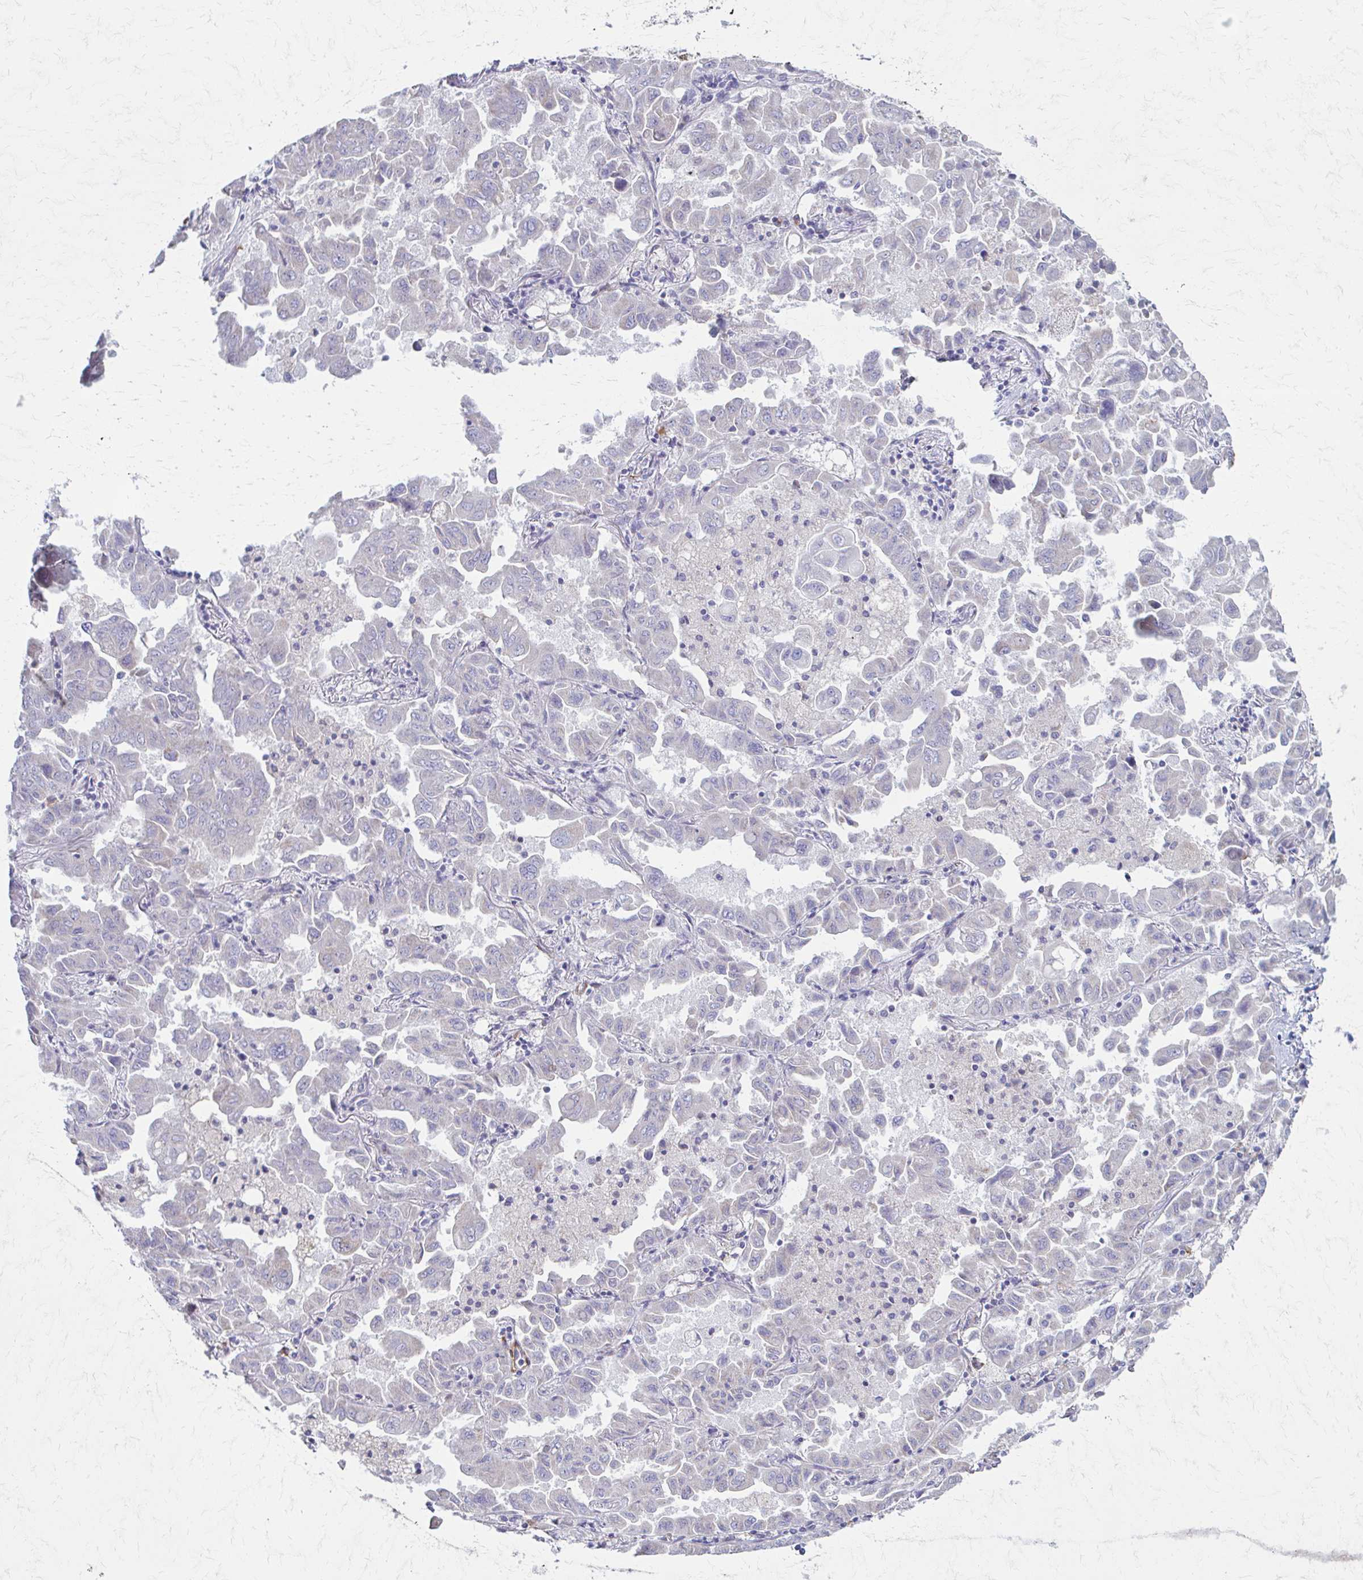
{"staining": {"intensity": "negative", "quantity": "none", "location": "none"}, "tissue": "lung cancer", "cell_type": "Tumor cells", "image_type": "cancer", "snomed": [{"axis": "morphology", "description": "Adenocarcinoma, NOS"}, {"axis": "topography", "description": "Lung"}], "caption": "Immunohistochemistry (IHC) photomicrograph of neoplastic tissue: human lung cancer stained with DAB exhibits no significant protein staining in tumor cells. Brightfield microscopy of IHC stained with DAB (3,3'-diaminobenzidine) (brown) and hematoxylin (blue), captured at high magnification.", "gene": "TIMMDC1", "patient": {"sex": "male", "age": 64}}